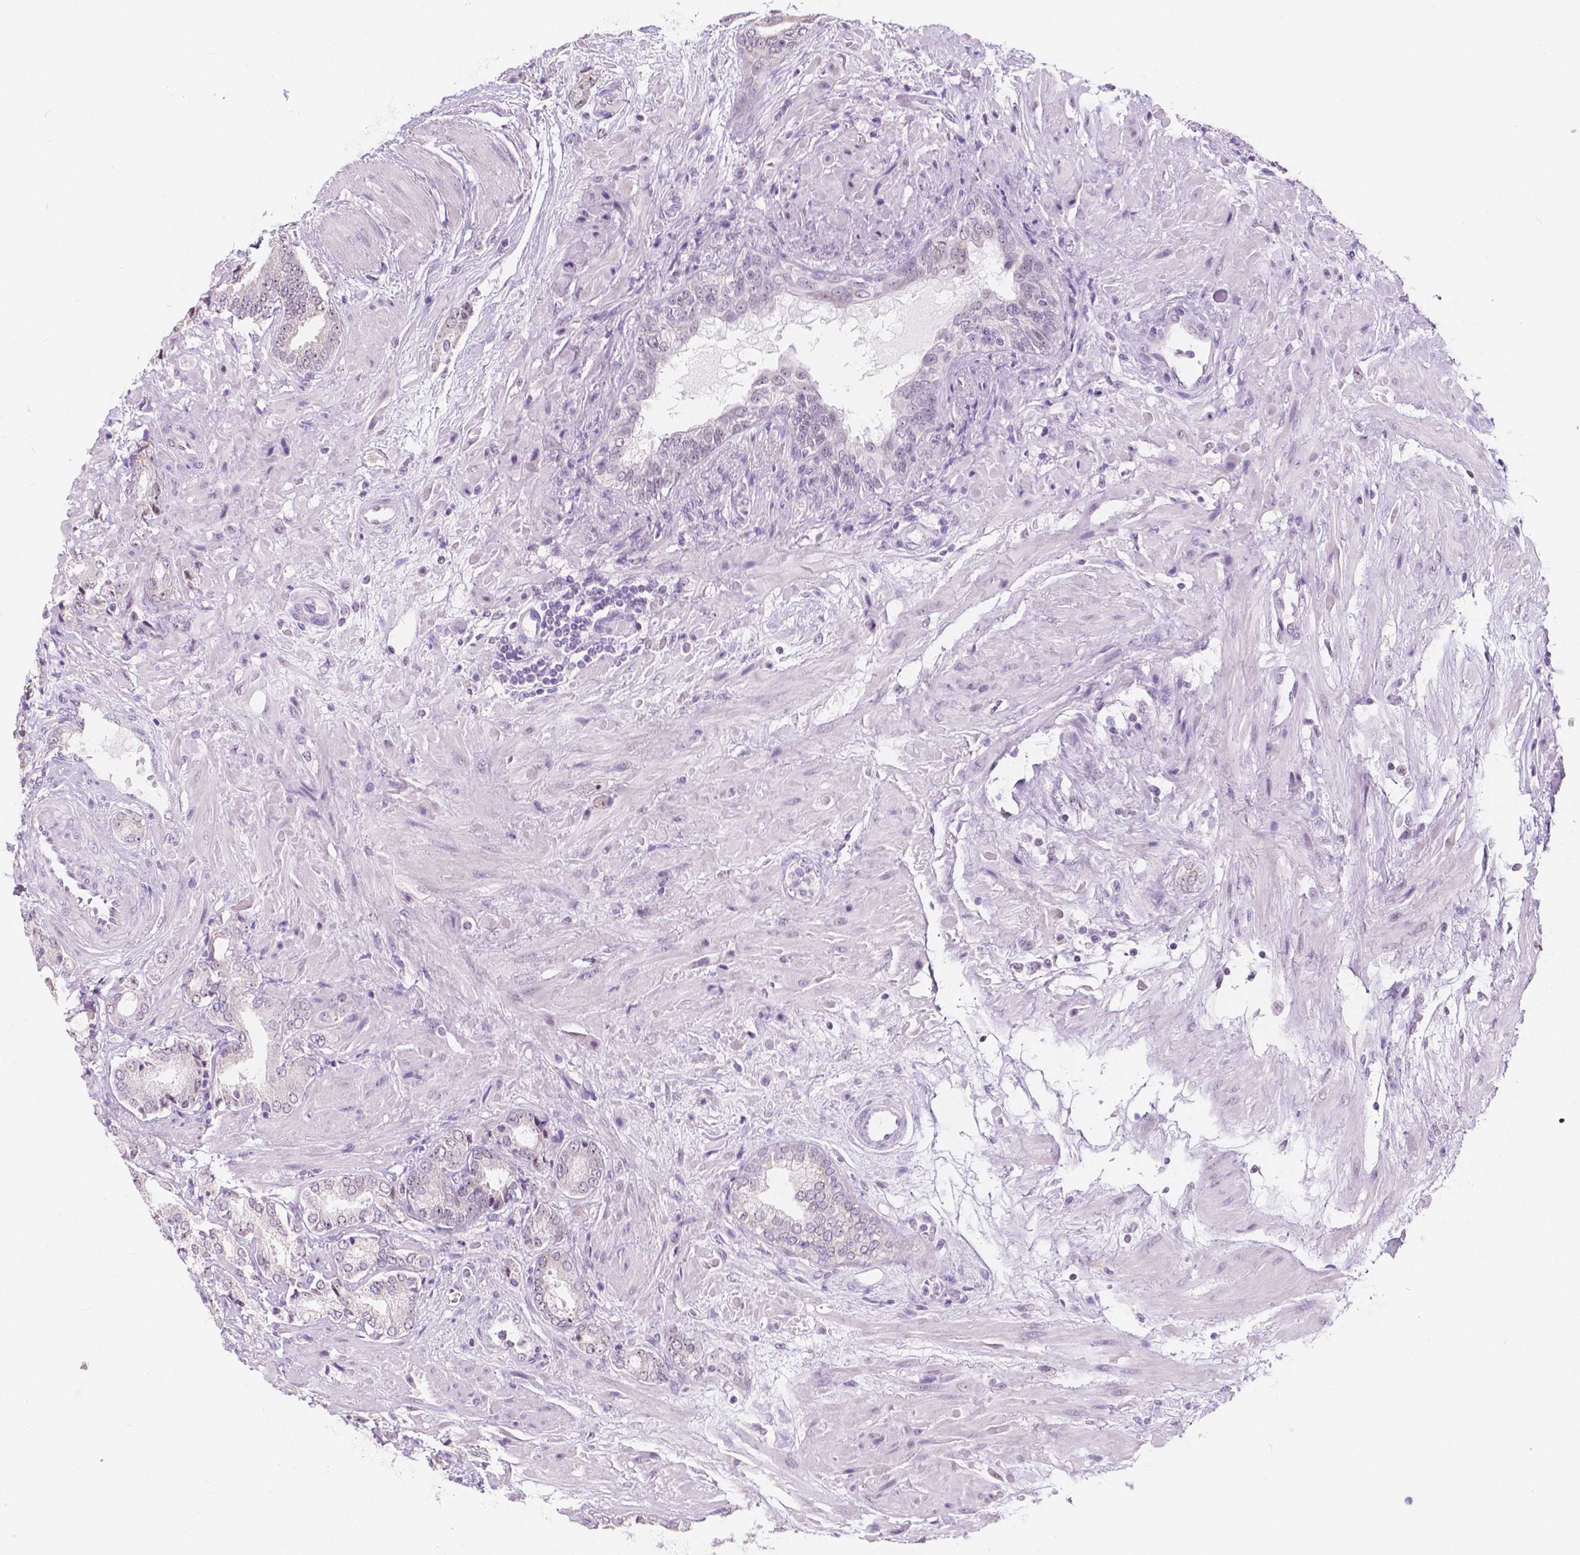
{"staining": {"intensity": "negative", "quantity": "none", "location": "none"}, "tissue": "prostate cancer", "cell_type": "Tumor cells", "image_type": "cancer", "snomed": [{"axis": "morphology", "description": "Adenocarcinoma, High grade"}, {"axis": "topography", "description": "Prostate"}], "caption": "Immunohistochemical staining of human prostate adenocarcinoma (high-grade) demonstrates no significant staining in tumor cells. (Brightfield microscopy of DAB immunohistochemistry (IHC) at high magnification).", "gene": "NOLC1", "patient": {"sex": "male", "age": 56}}